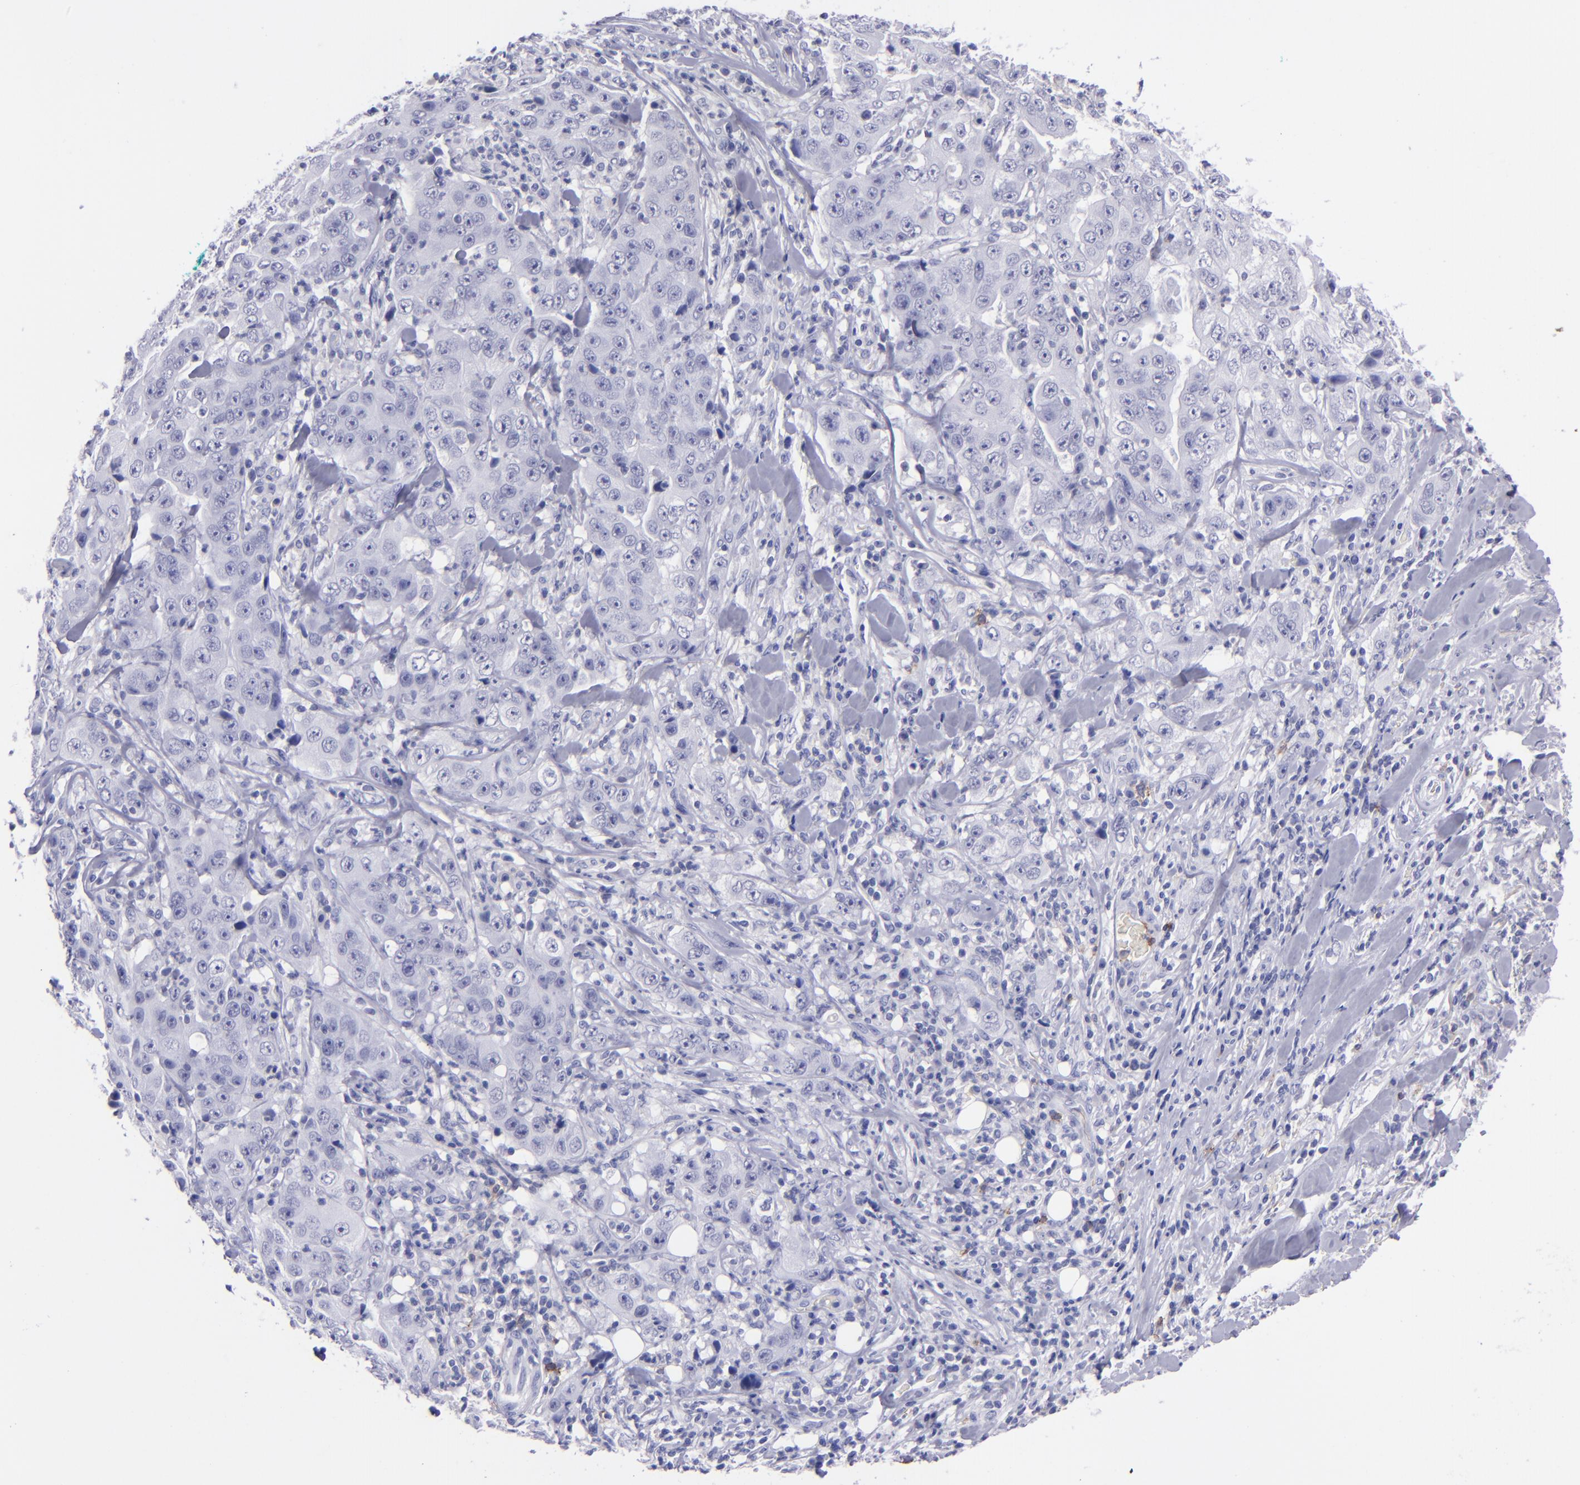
{"staining": {"intensity": "negative", "quantity": "none", "location": "none"}, "tissue": "lung cancer", "cell_type": "Tumor cells", "image_type": "cancer", "snomed": [{"axis": "morphology", "description": "Squamous cell carcinoma, NOS"}, {"axis": "topography", "description": "Lung"}], "caption": "Tumor cells are negative for brown protein staining in lung squamous cell carcinoma.", "gene": "CD37", "patient": {"sex": "male", "age": 64}}